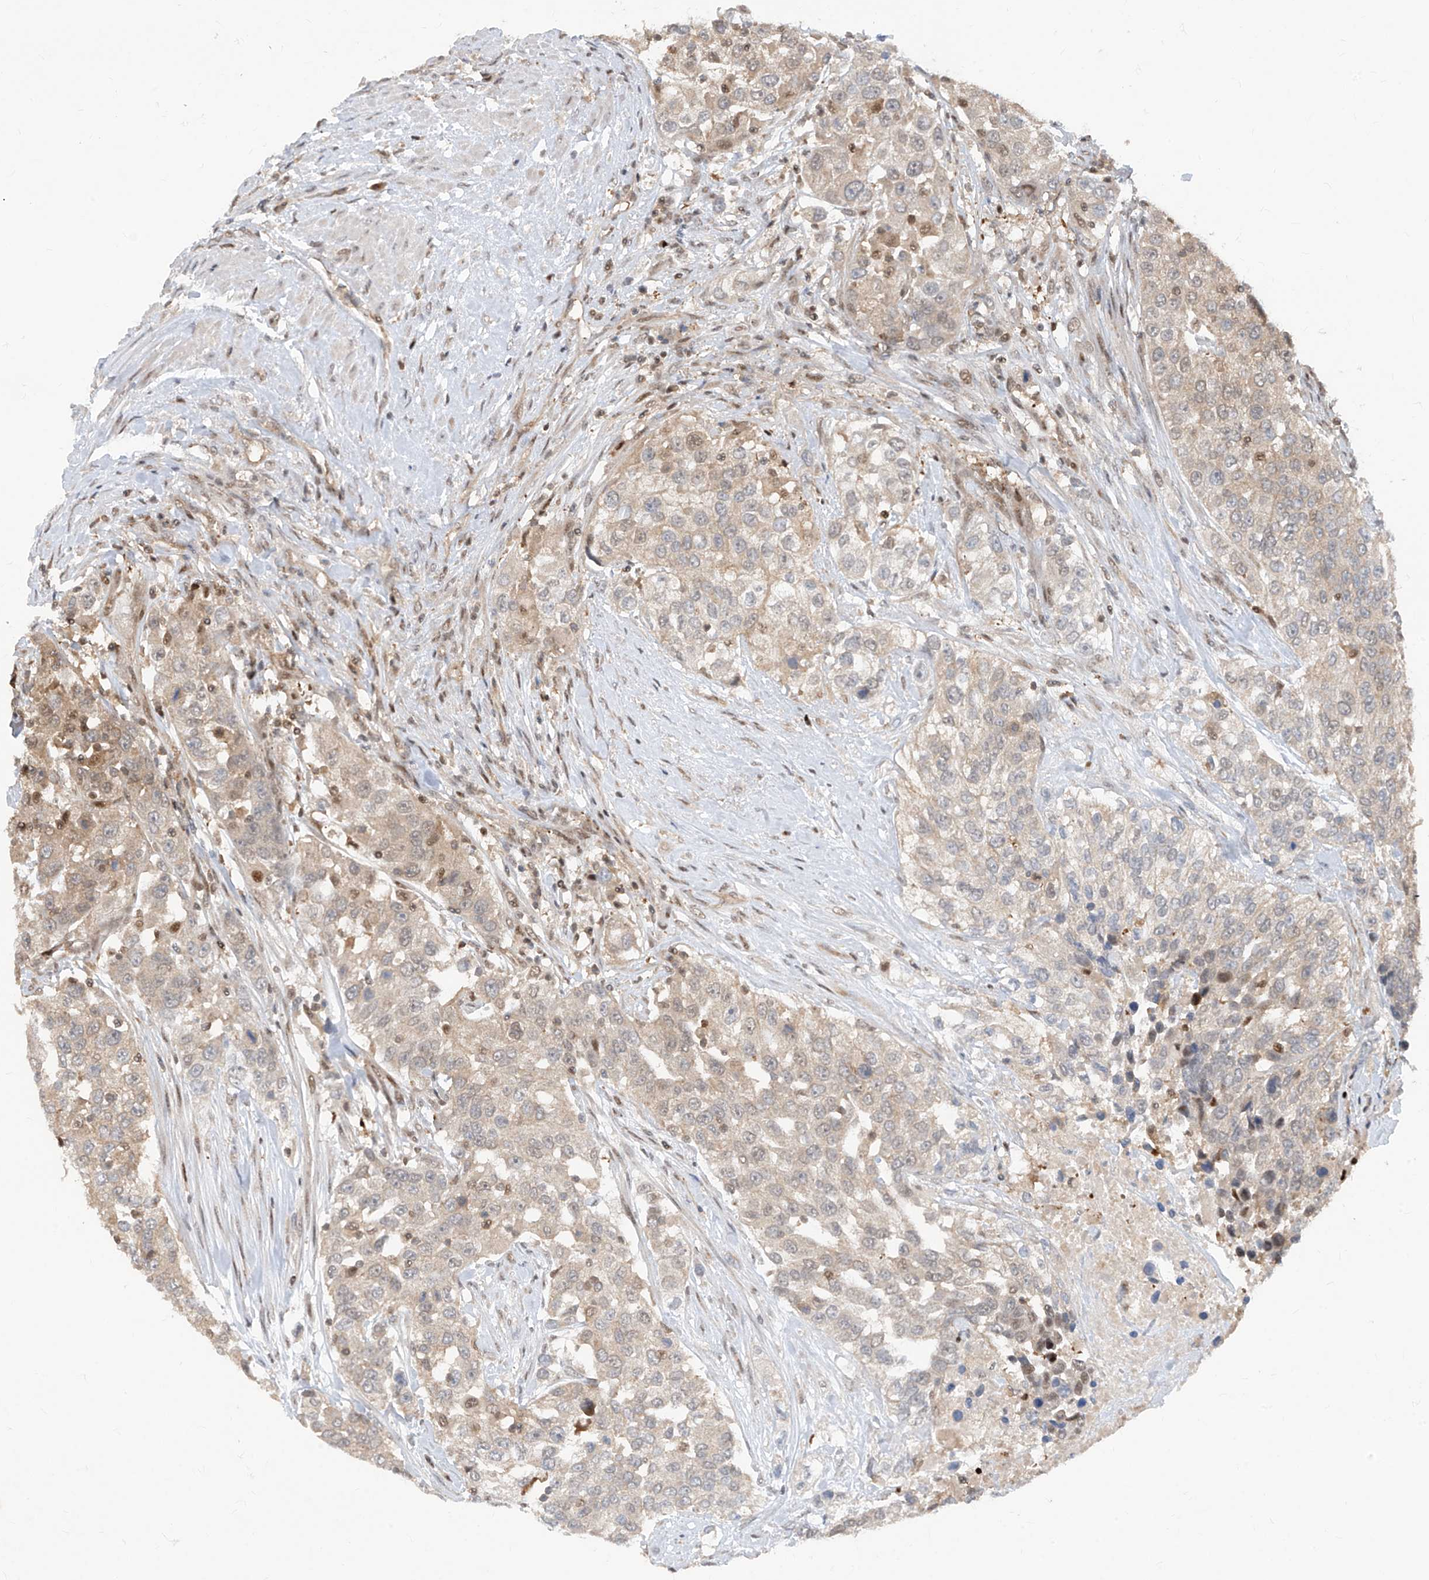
{"staining": {"intensity": "moderate", "quantity": "<25%", "location": "nuclear"}, "tissue": "urothelial cancer", "cell_type": "Tumor cells", "image_type": "cancer", "snomed": [{"axis": "morphology", "description": "Urothelial carcinoma, High grade"}, {"axis": "topography", "description": "Urinary bladder"}], "caption": "About <25% of tumor cells in human urothelial cancer display moderate nuclear protein staining as visualized by brown immunohistochemical staining.", "gene": "ZNF358", "patient": {"sex": "female", "age": 80}}